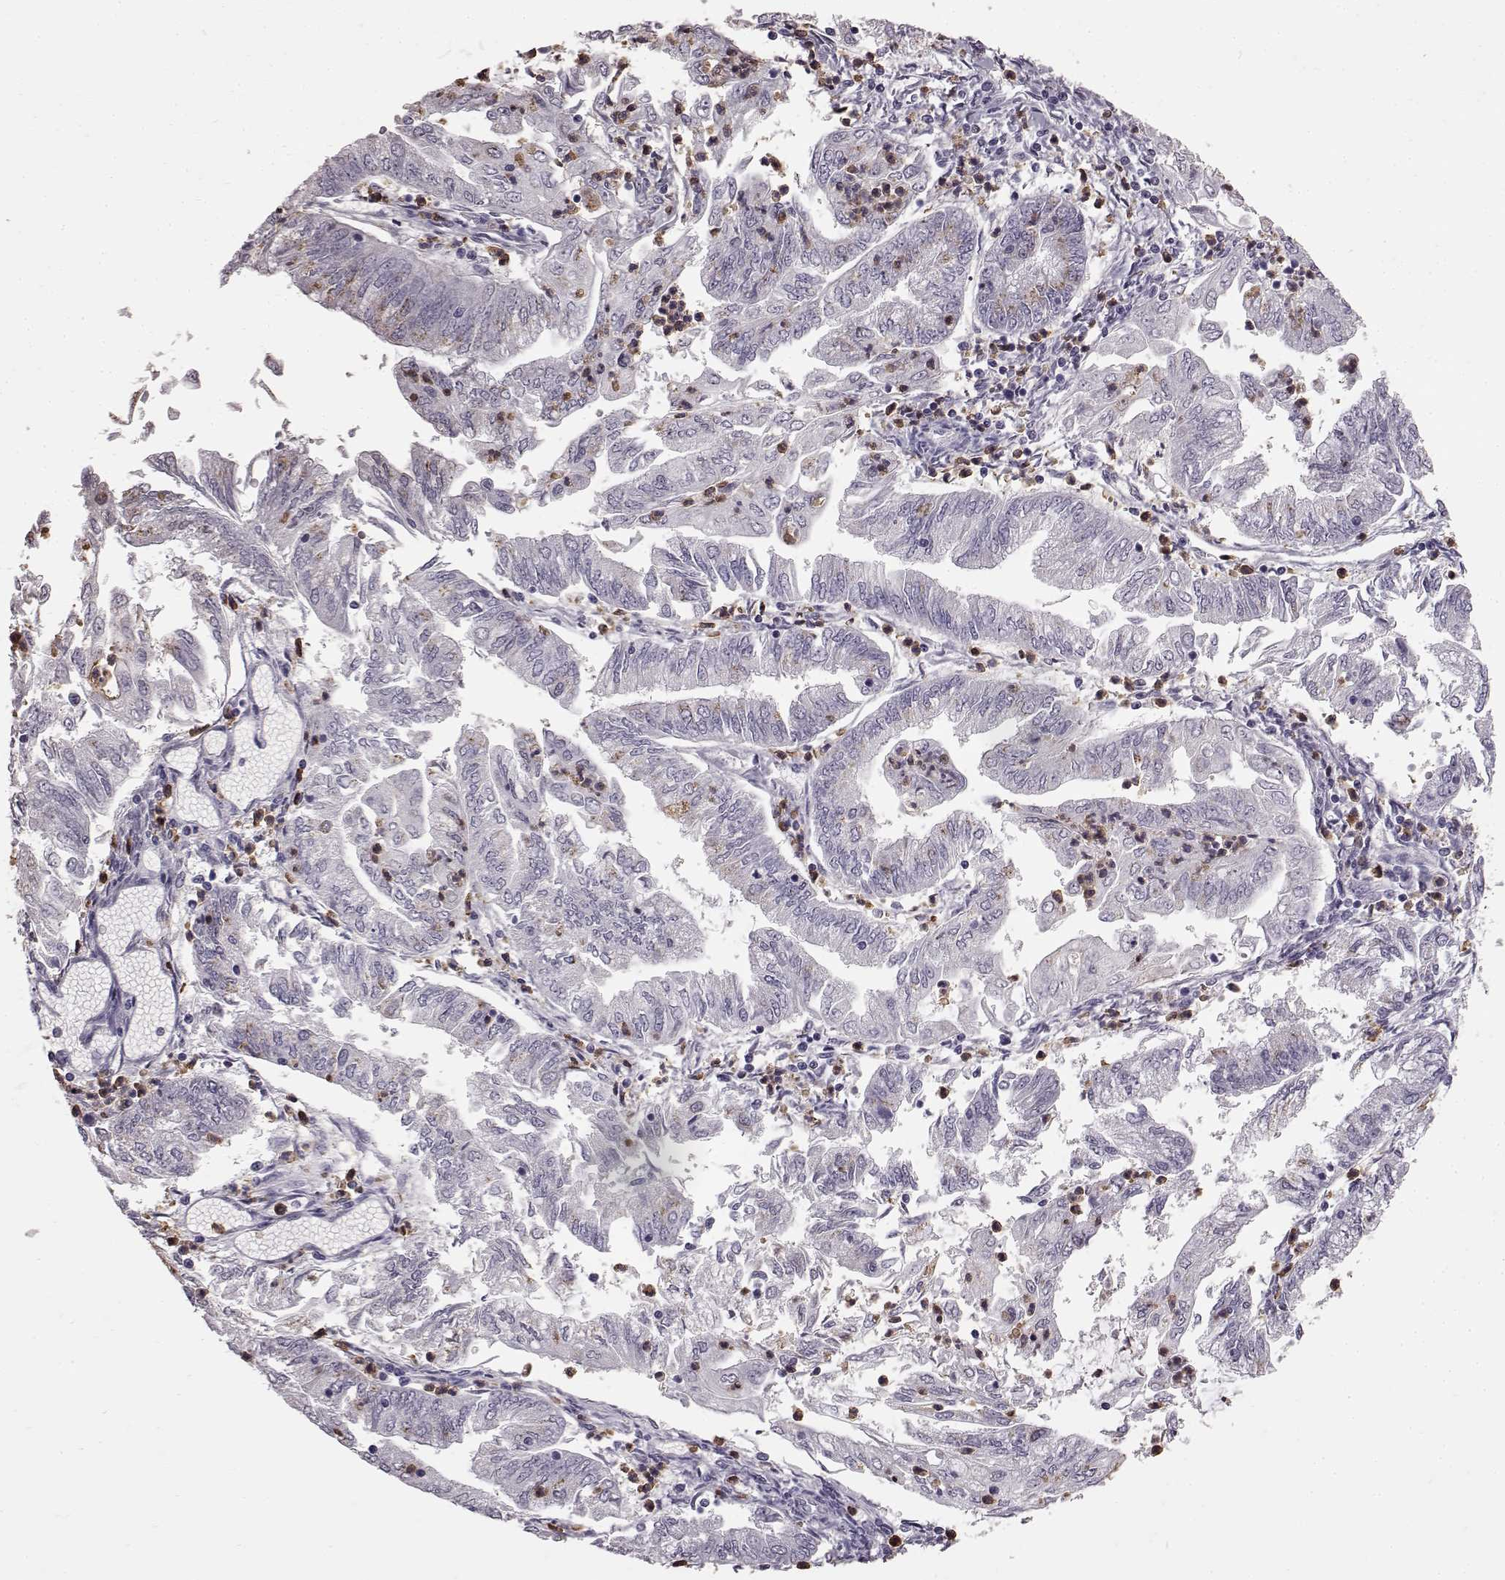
{"staining": {"intensity": "negative", "quantity": "none", "location": "none"}, "tissue": "endometrial cancer", "cell_type": "Tumor cells", "image_type": "cancer", "snomed": [{"axis": "morphology", "description": "Adenocarcinoma, NOS"}, {"axis": "topography", "description": "Endometrium"}], "caption": "Protein analysis of adenocarcinoma (endometrial) shows no significant expression in tumor cells. The staining was performed using DAB (3,3'-diaminobenzidine) to visualize the protein expression in brown, while the nuclei were stained in blue with hematoxylin (Magnification: 20x).", "gene": "FUT4", "patient": {"sex": "female", "age": 55}}